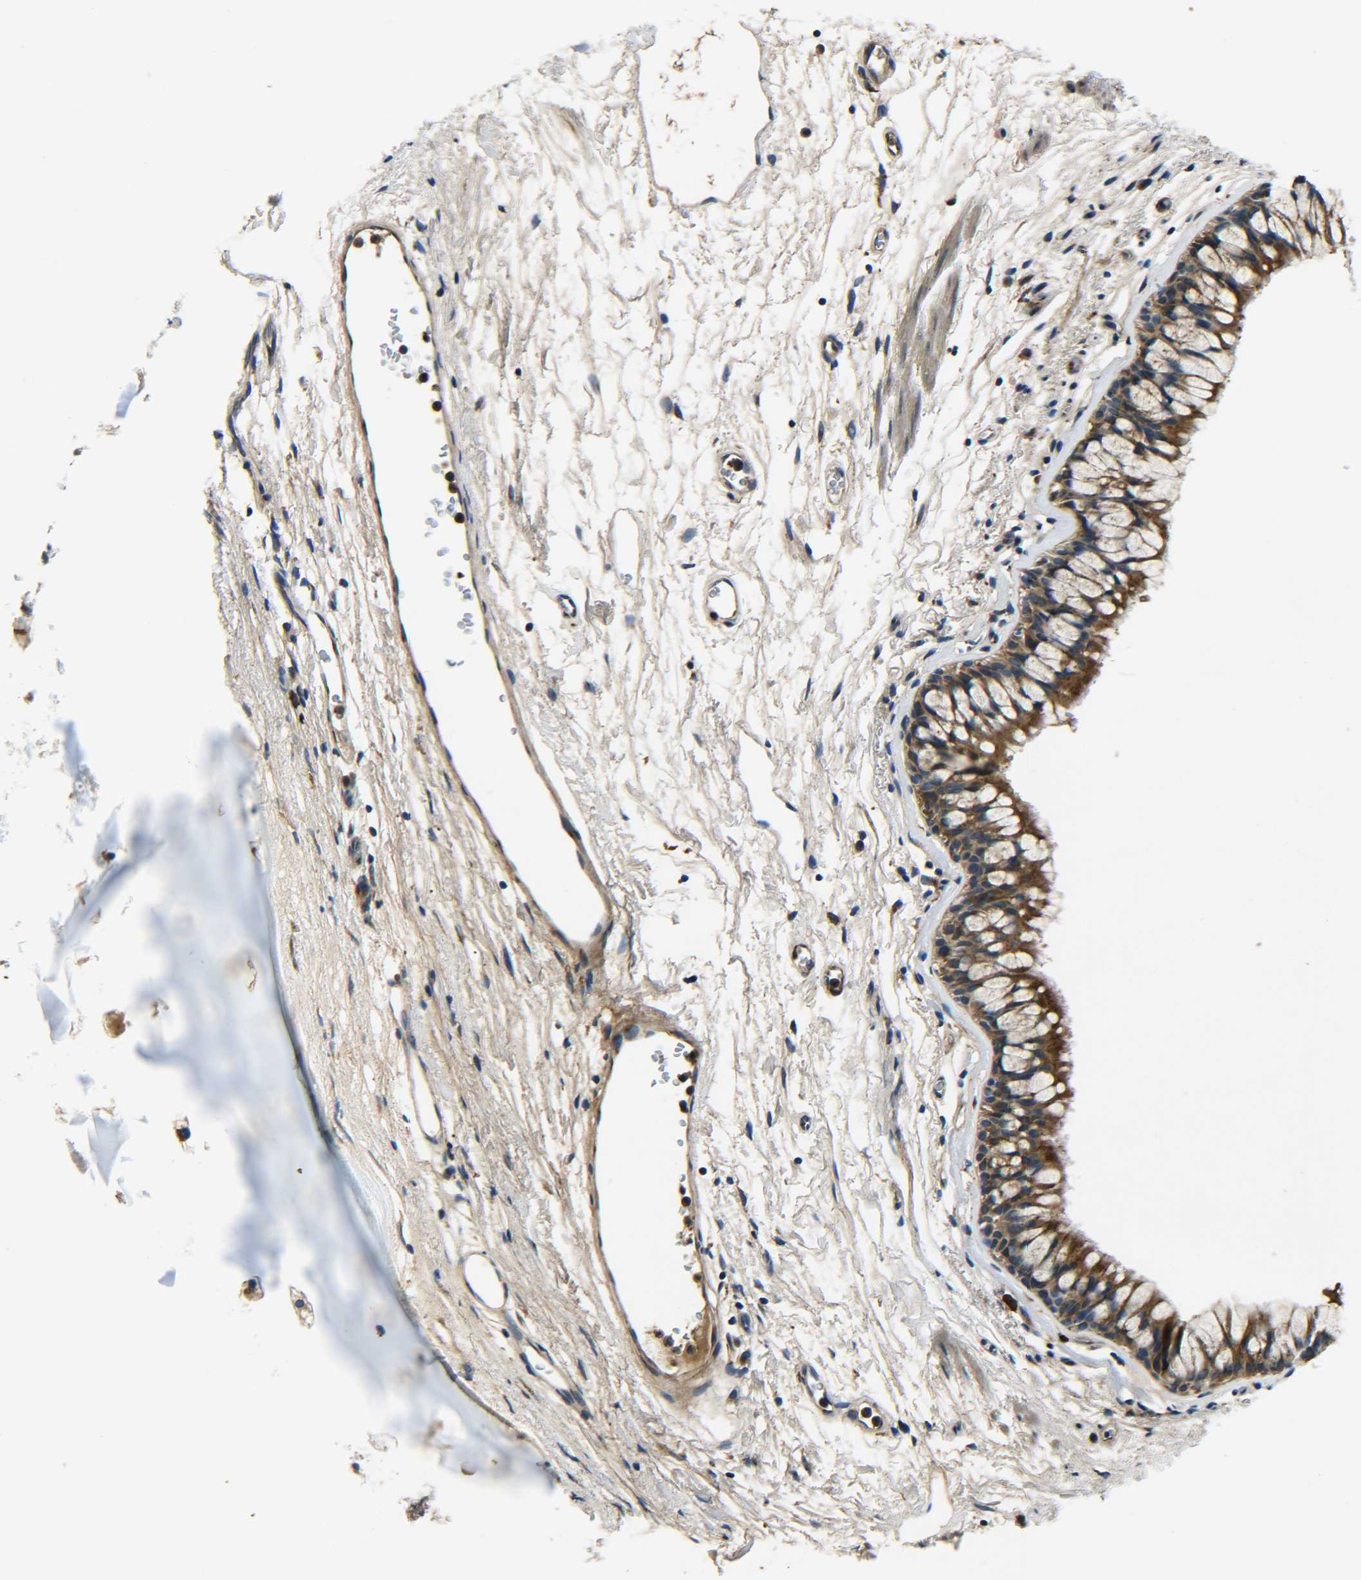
{"staining": {"intensity": "moderate", "quantity": ">75%", "location": "cytoplasmic/membranous"}, "tissue": "bronchus", "cell_type": "Respiratory epithelial cells", "image_type": "normal", "snomed": [{"axis": "morphology", "description": "Normal tissue, NOS"}, {"axis": "topography", "description": "Cartilage tissue"}, {"axis": "topography", "description": "Bronchus"}], "caption": "Human bronchus stained for a protein (brown) shows moderate cytoplasmic/membranous positive staining in about >75% of respiratory epithelial cells.", "gene": "RAB1B", "patient": {"sex": "female", "age": 53}}